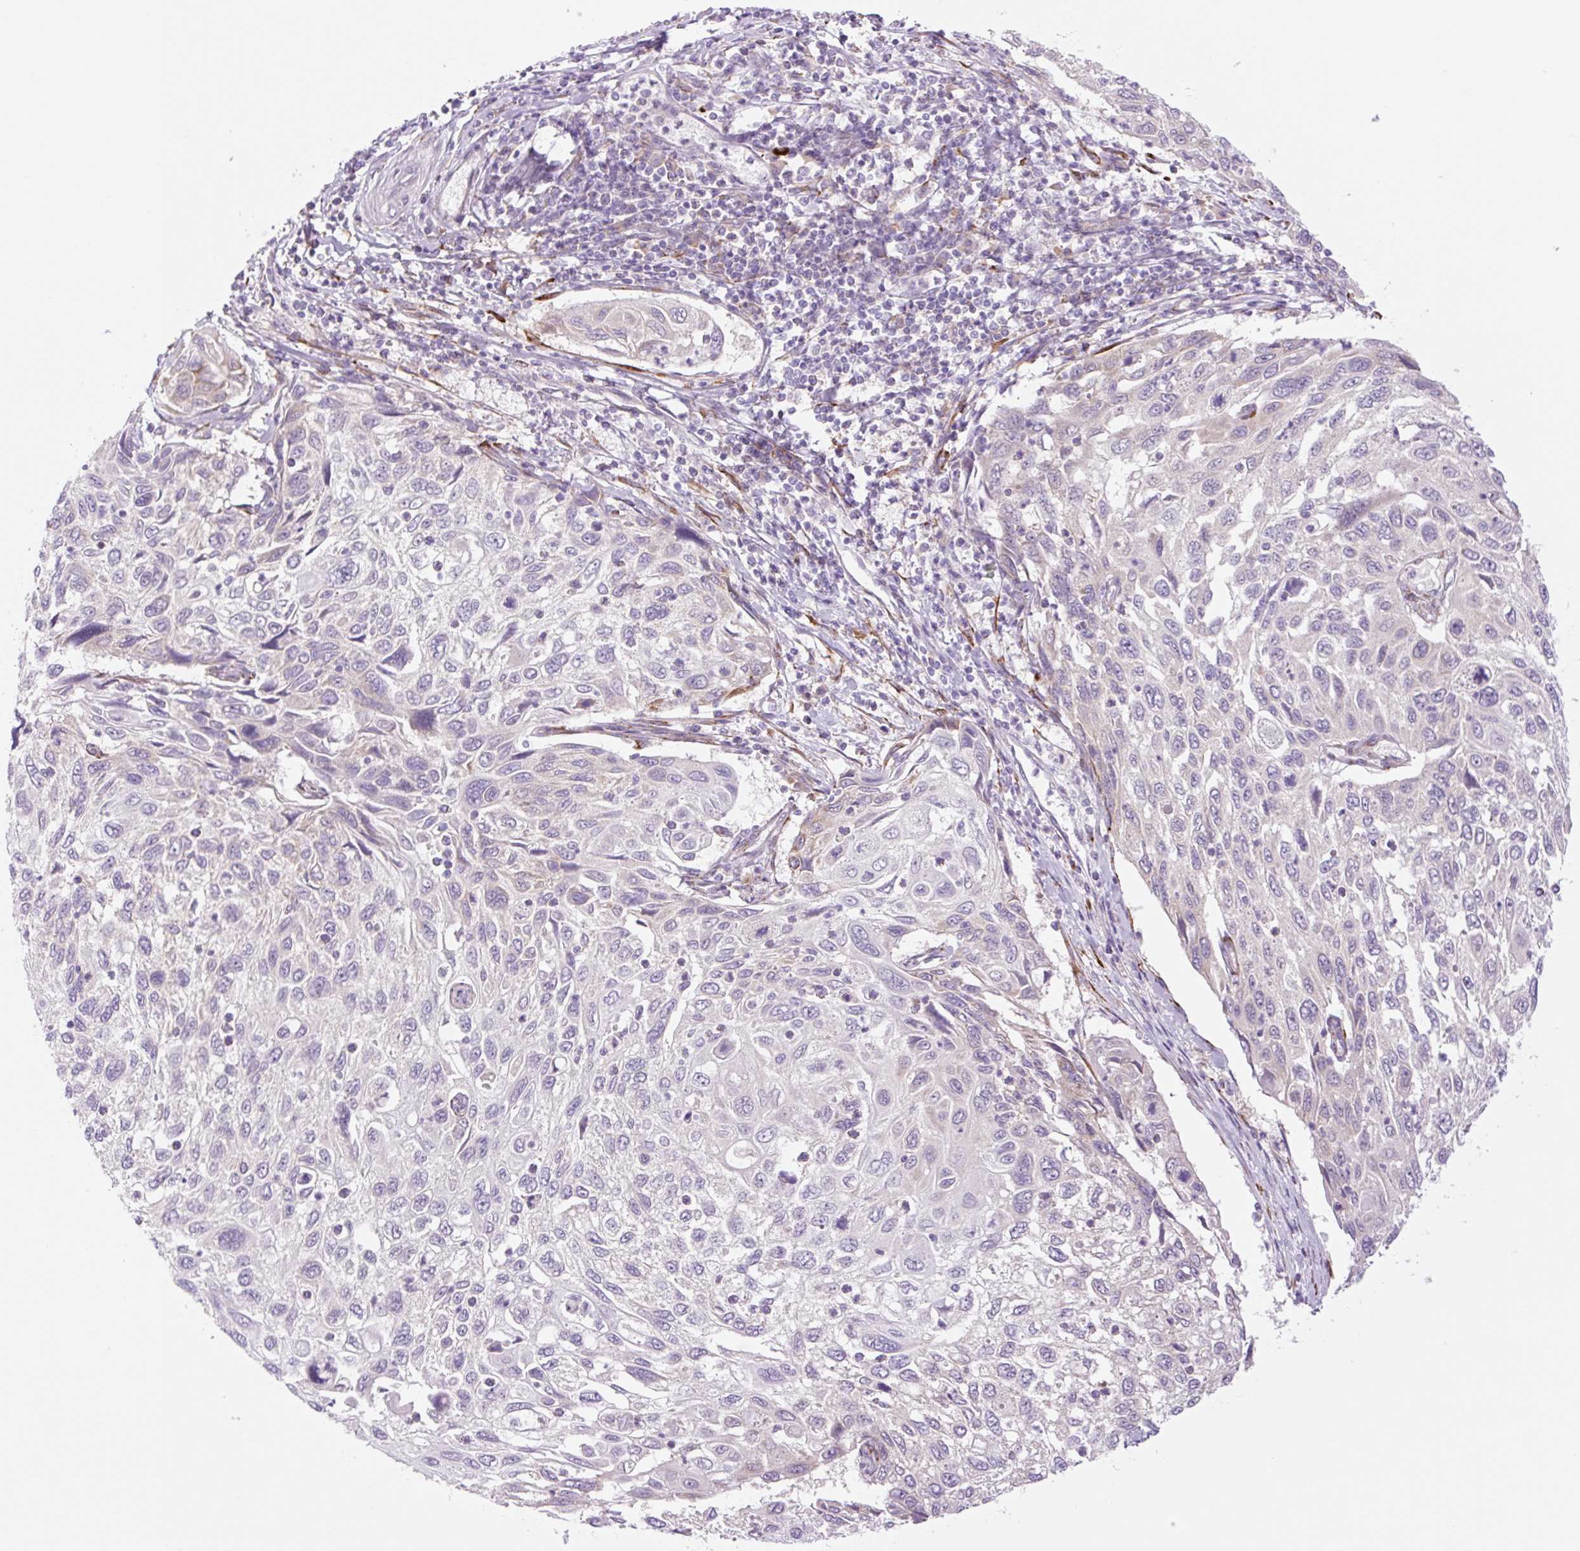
{"staining": {"intensity": "negative", "quantity": "none", "location": "none"}, "tissue": "cervical cancer", "cell_type": "Tumor cells", "image_type": "cancer", "snomed": [{"axis": "morphology", "description": "Squamous cell carcinoma, NOS"}, {"axis": "topography", "description": "Cervix"}], "caption": "Immunohistochemical staining of cervical cancer (squamous cell carcinoma) displays no significant staining in tumor cells.", "gene": "COL5A1", "patient": {"sex": "female", "age": 70}}